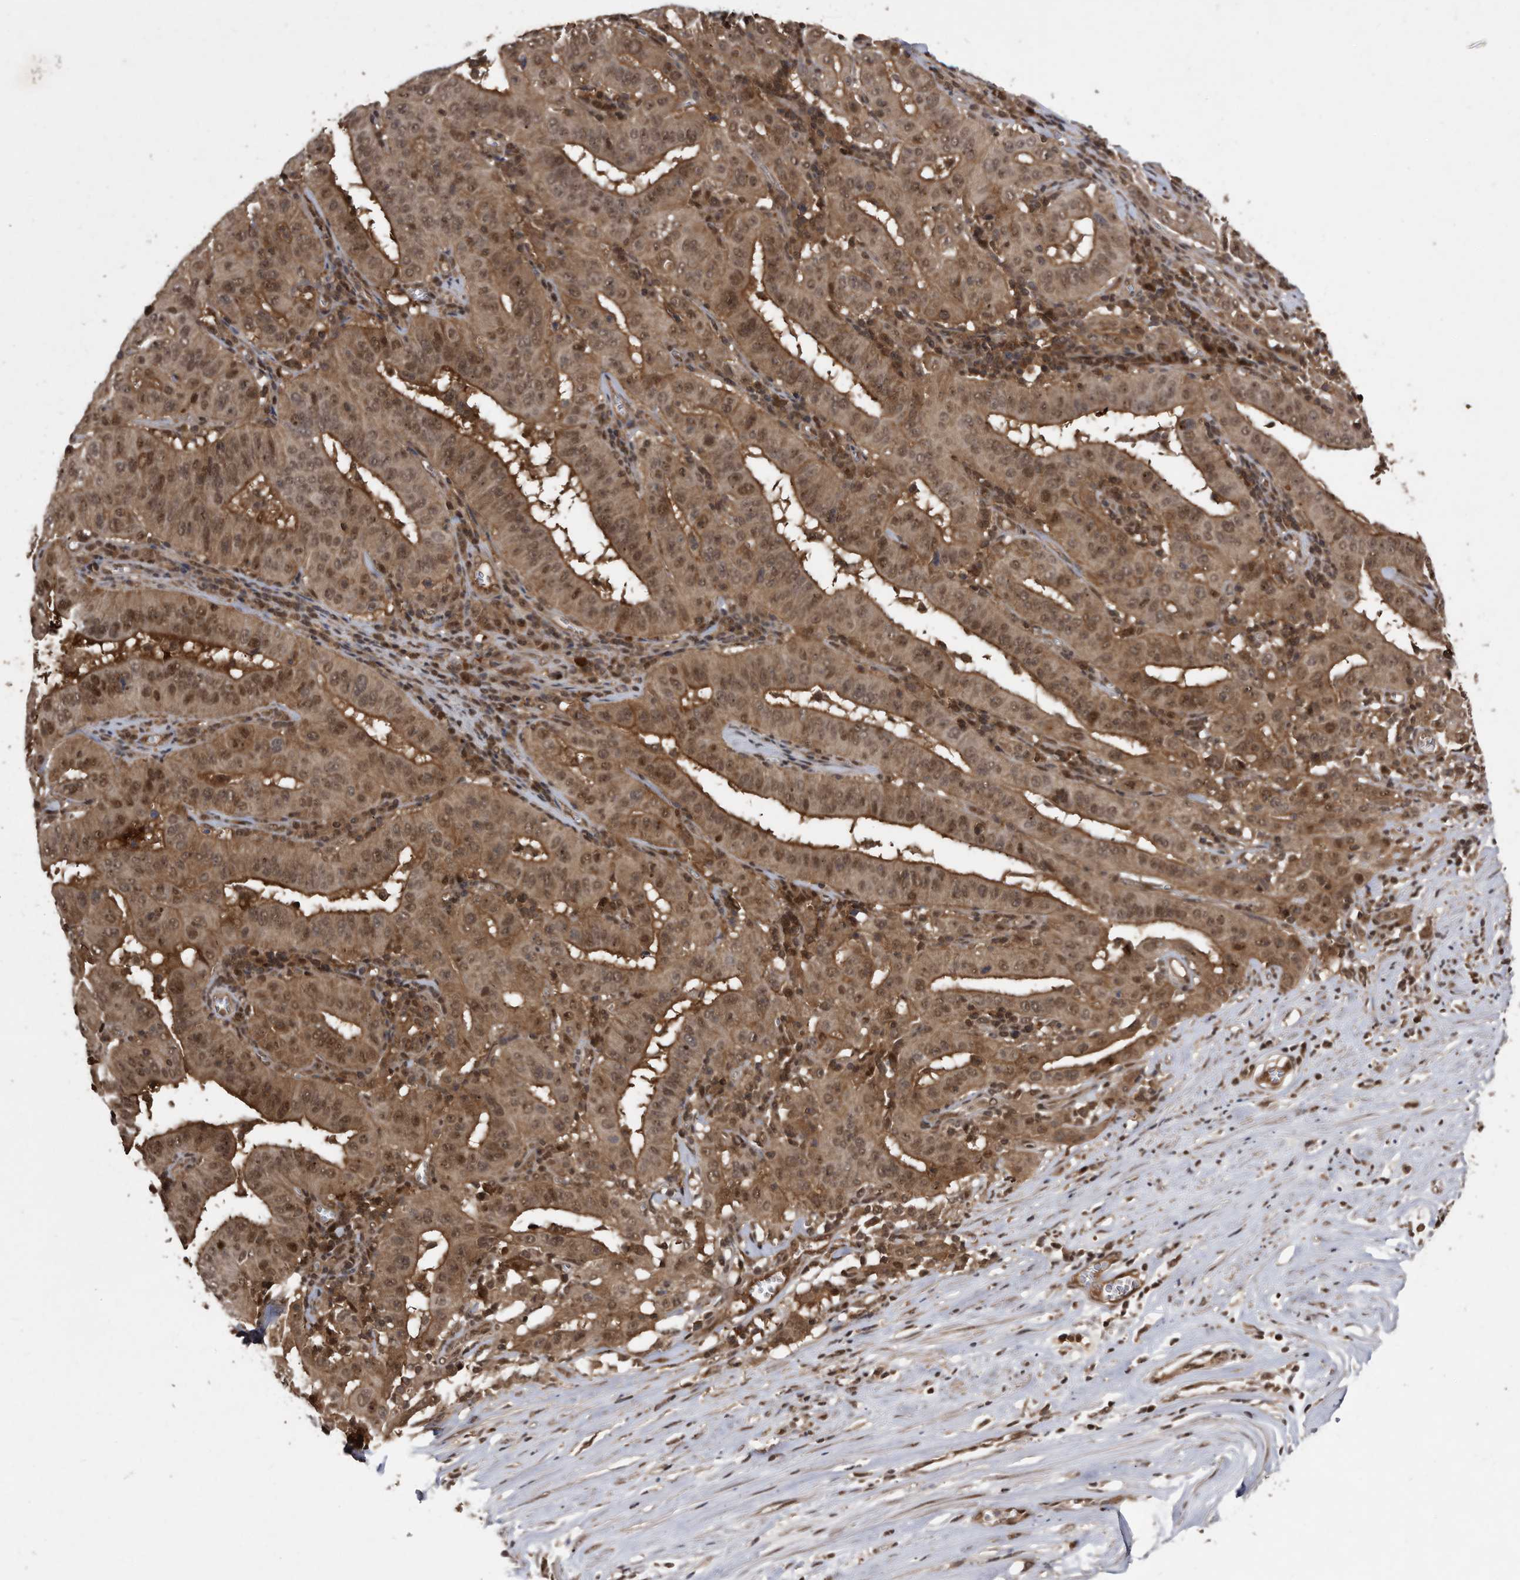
{"staining": {"intensity": "moderate", "quantity": ">75%", "location": "cytoplasmic/membranous,nuclear"}, "tissue": "pancreatic cancer", "cell_type": "Tumor cells", "image_type": "cancer", "snomed": [{"axis": "morphology", "description": "Adenocarcinoma, NOS"}, {"axis": "topography", "description": "Pancreas"}], "caption": "Adenocarcinoma (pancreatic) was stained to show a protein in brown. There is medium levels of moderate cytoplasmic/membranous and nuclear expression in about >75% of tumor cells. The protein of interest is stained brown, and the nuclei are stained in blue (DAB (3,3'-diaminobenzidine) IHC with brightfield microscopy, high magnification).", "gene": "RAD23B", "patient": {"sex": "male", "age": 63}}